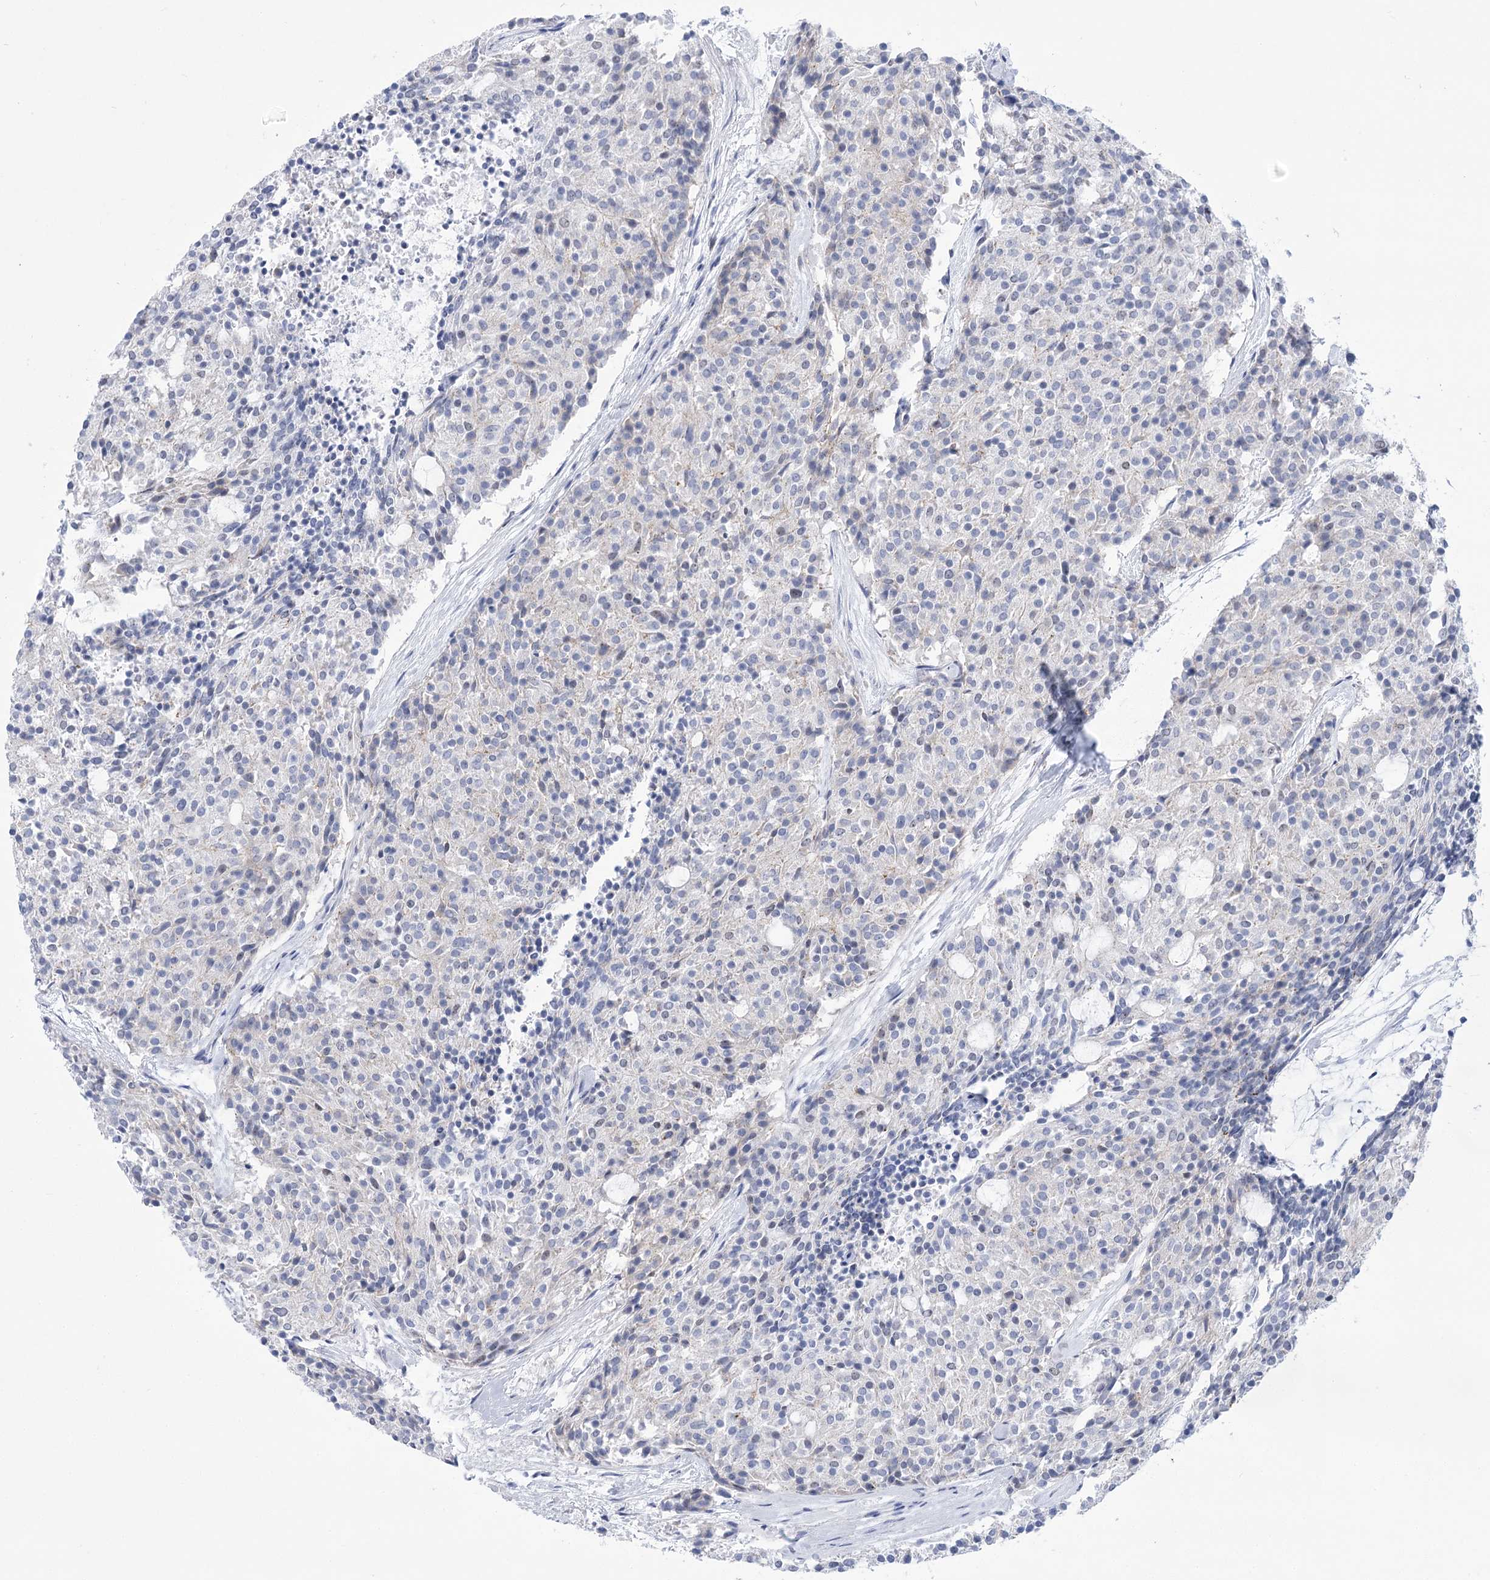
{"staining": {"intensity": "negative", "quantity": "none", "location": "none"}, "tissue": "carcinoid", "cell_type": "Tumor cells", "image_type": "cancer", "snomed": [{"axis": "morphology", "description": "Carcinoid, malignant, NOS"}, {"axis": "topography", "description": "Pancreas"}], "caption": "The histopathology image demonstrates no staining of tumor cells in carcinoid.", "gene": "HORMAD1", "patient": {"sex": "female", "age": 54}}